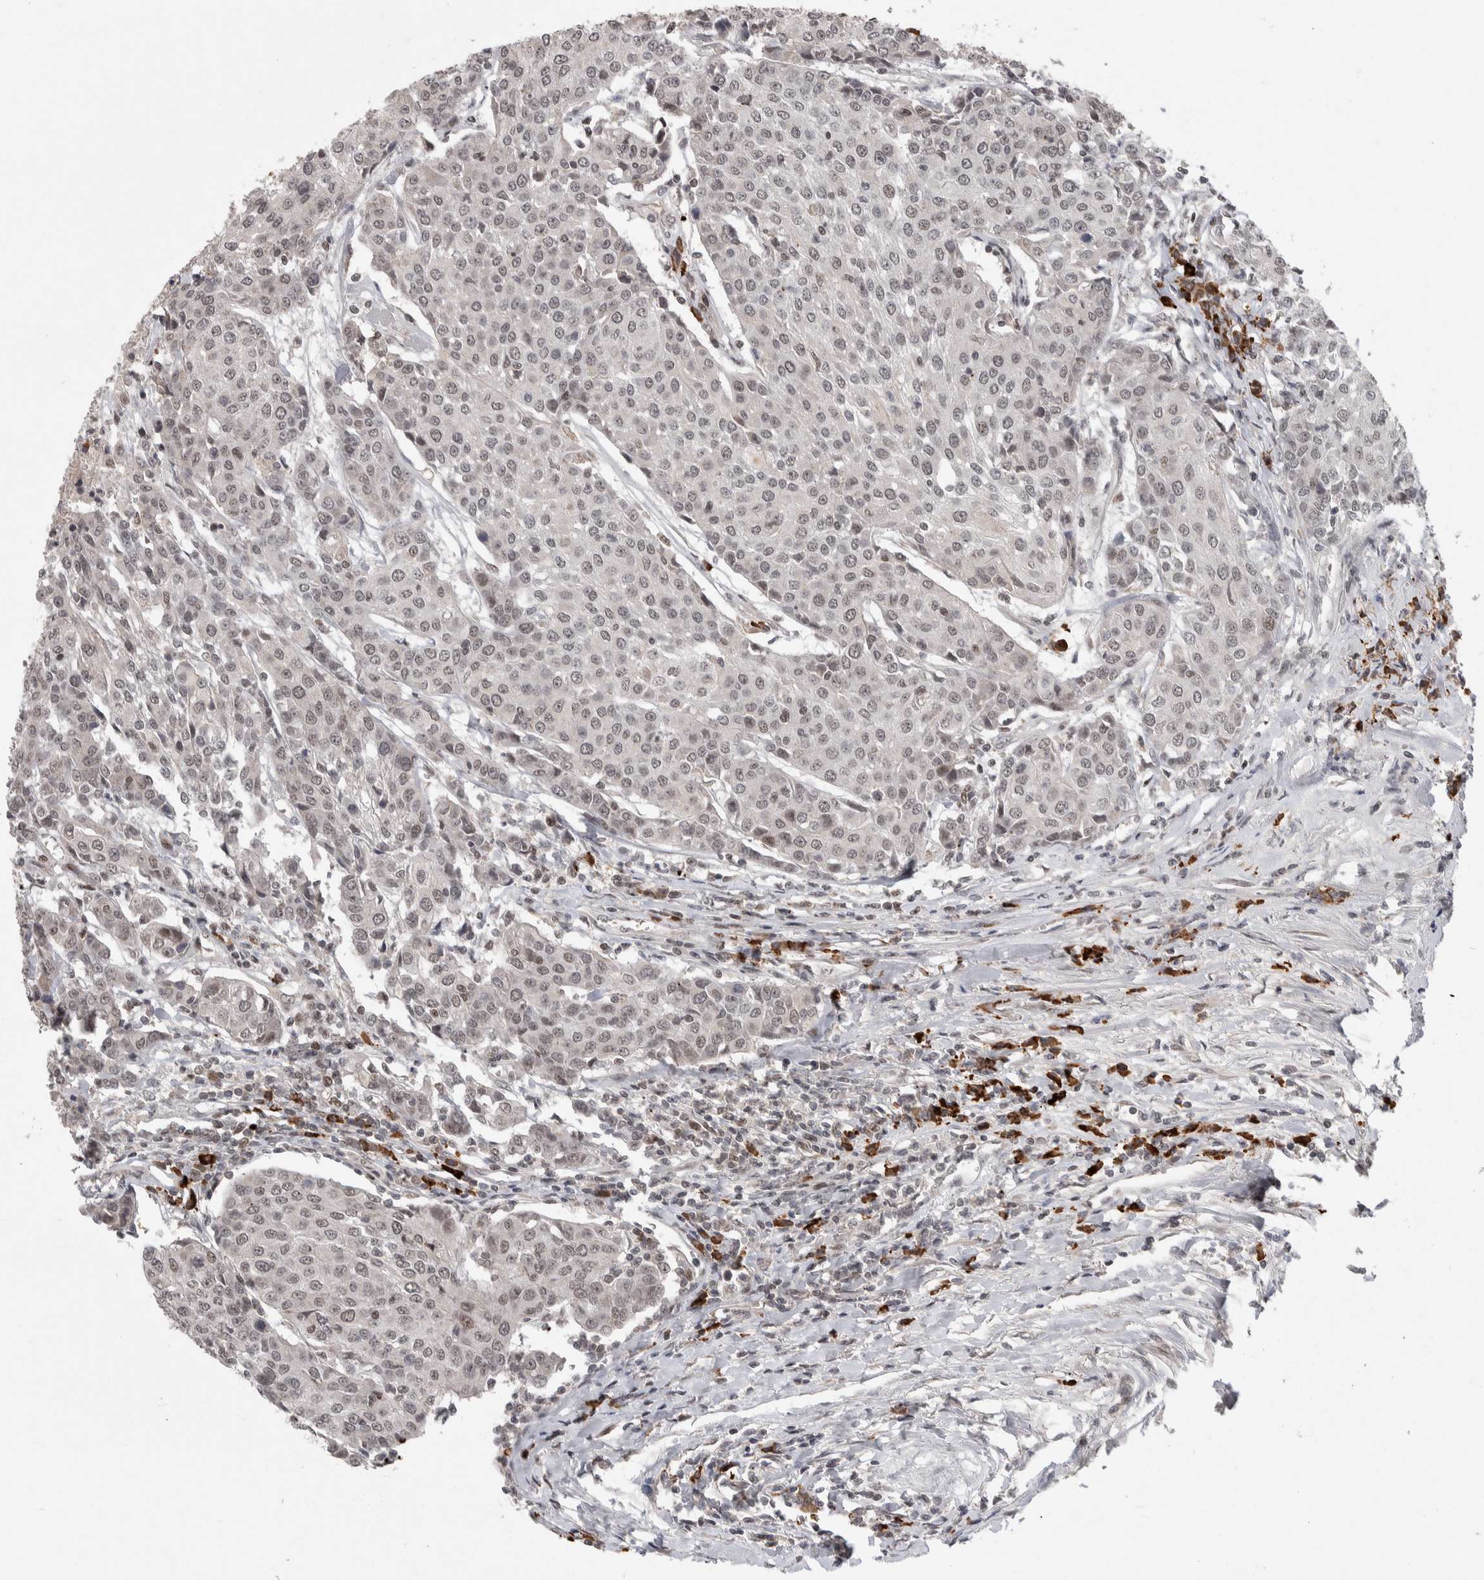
{"staining": {"intensity": "weak", "quantity": "<25%", "location": "nuclear"}, "tissue": "urothelial cancer", "cell_type": "Tumor cells", "image_type": "cancer", "snomed": [{"axis": "morphology", "description": "Urothelial carcinoma, High grade"}, {"axis": "topography", "description": "Urinary bladder"}], "caption": "Urothelial carcinoma (high-grade) was stained to show a protein in brown. There is no significant expression in tumor cells. (Brightfield microscopy of DAB (3,3'-diaminobenzidine) IHC at high magnification).", "gene": "ZNF592", "patient": {"sex": "female", "age": 85}}